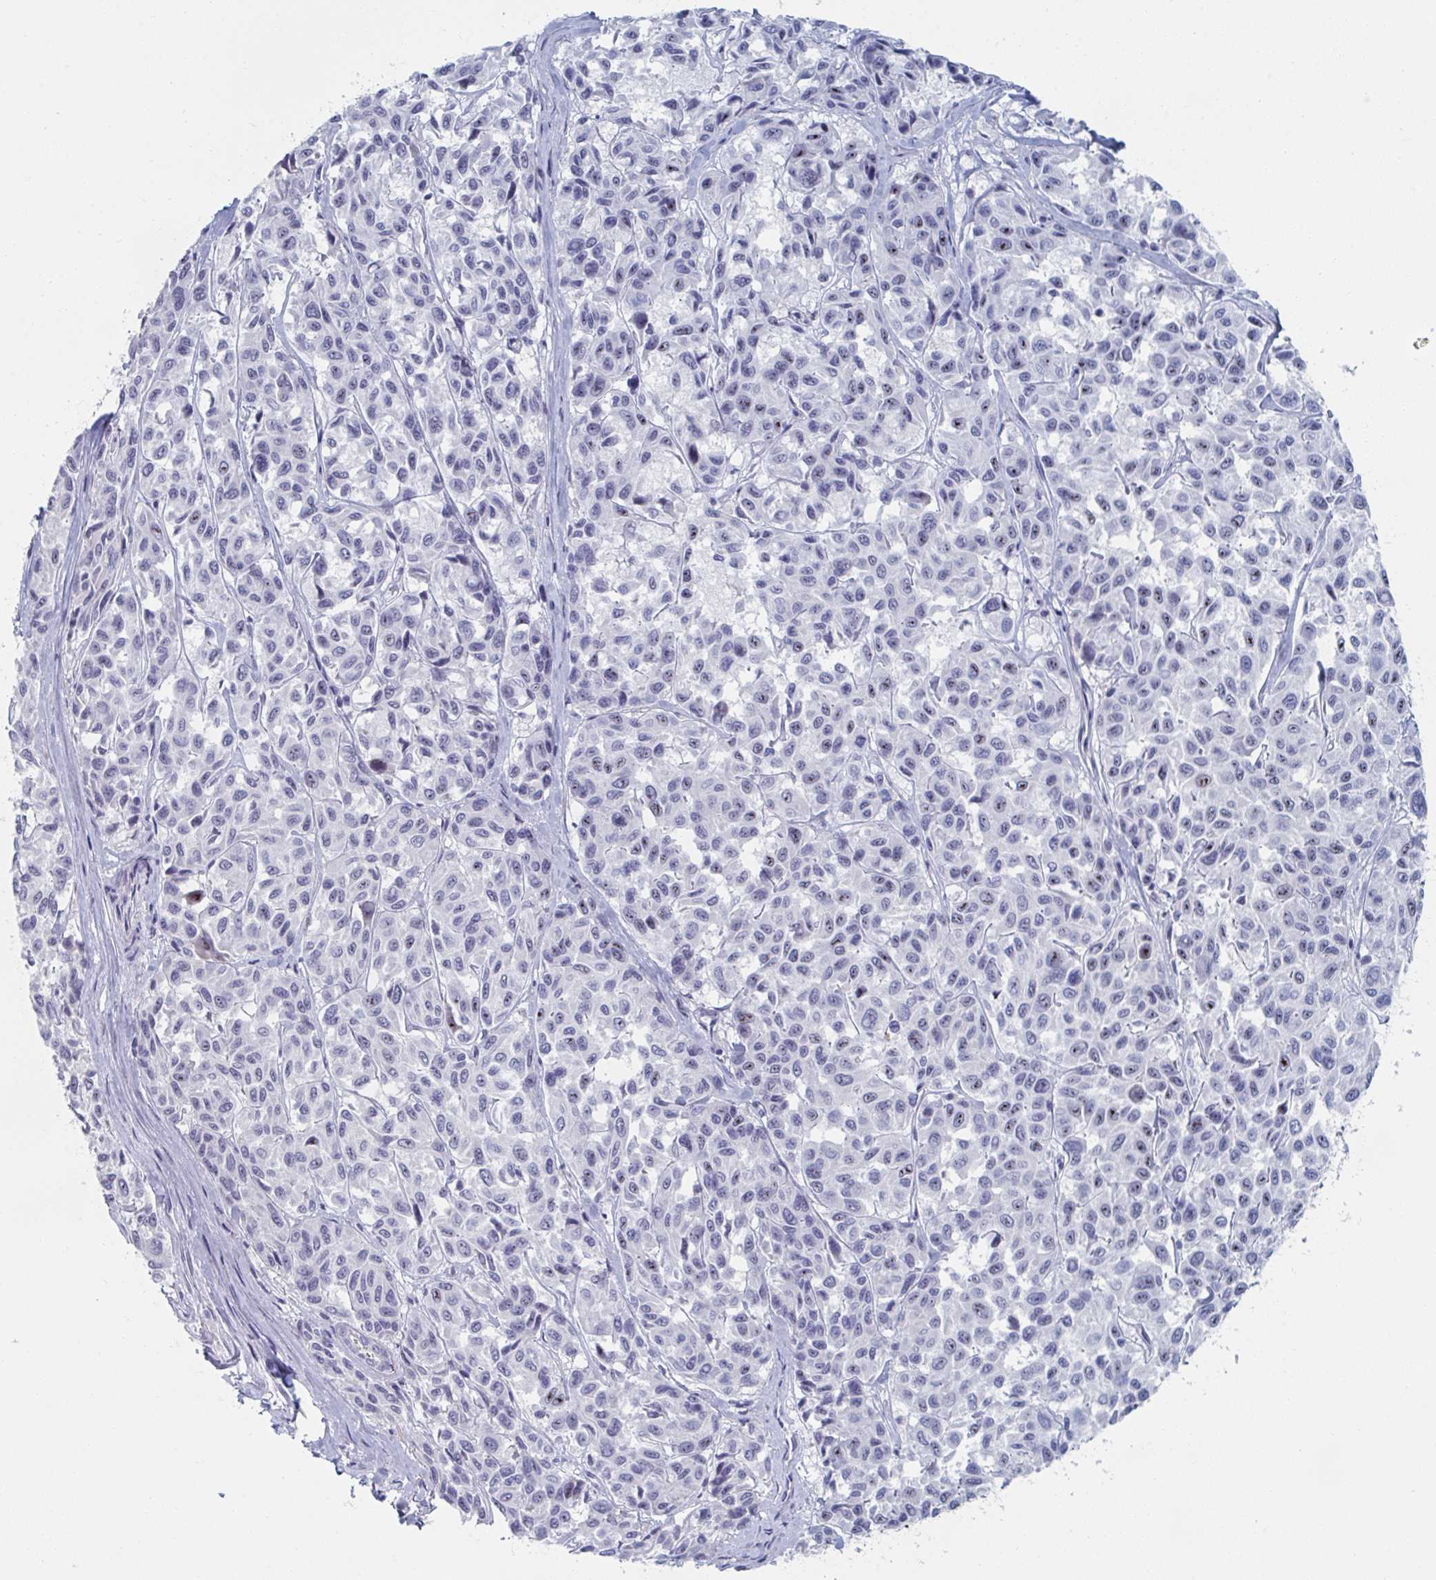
{"staining": {"intensity": "negative", "quantity": "none", "location": "none"}, "tissue": "melanoma", "cell_type": "Tumor cells", "image_type": "cancer", "snomed": [{"axis": "morphology", "description": "Malignant melanoma, NOS"}, {"axis": "topography", "description": "Skin"}], "caption": "A histopathology image of human melanoma is negative for staining in tumor cells.", "gene": "NR1H2", "patient": {"sex": "female", "age": 66}}